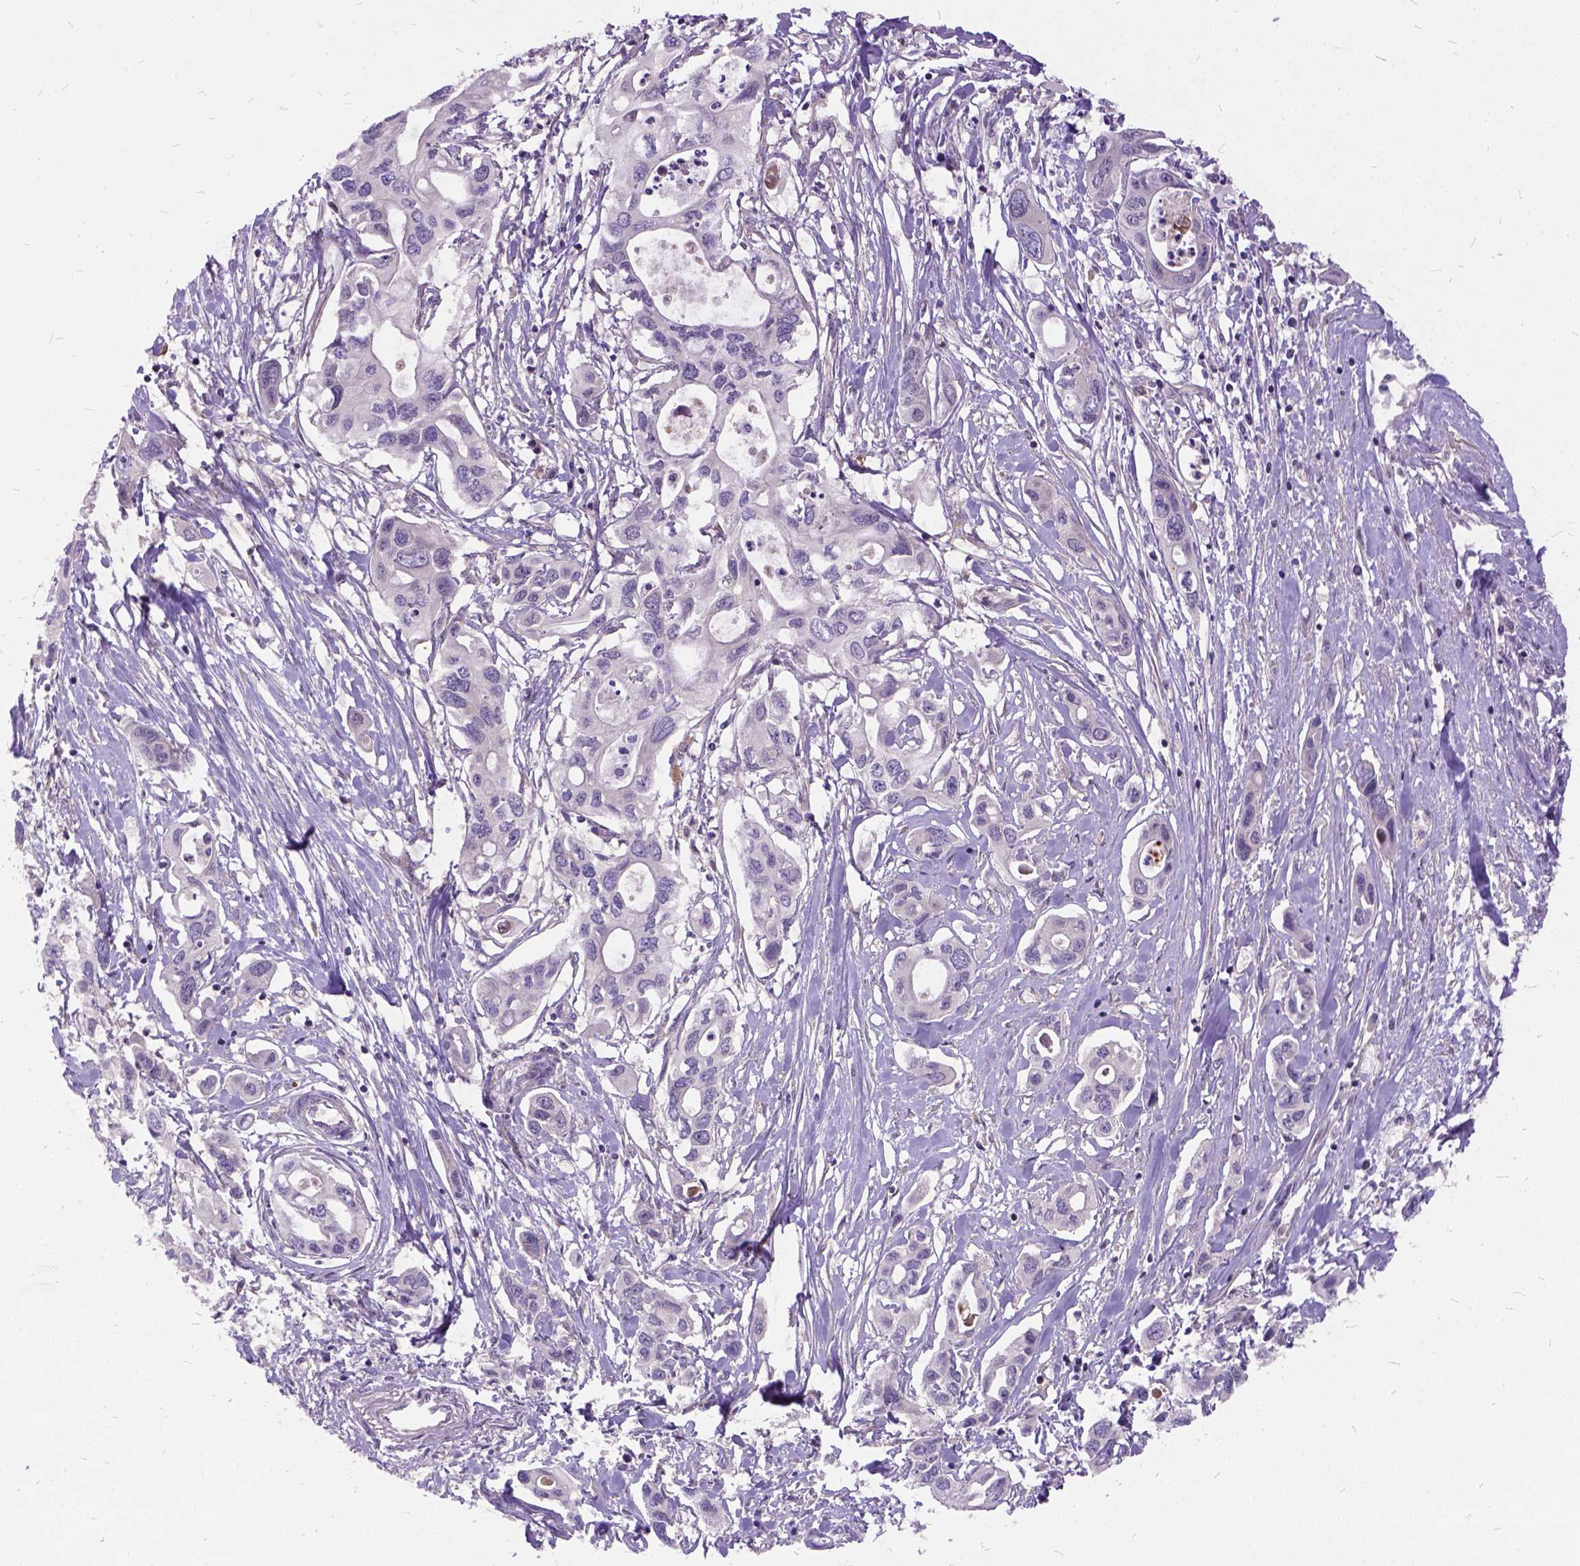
{"staining": {"intensity": "negative", "quantity": "none", "location": "none"}, "tissue": "pancreatic cancer", "cell_type": "Tumor cells", "image_type": "cancer", "snomed": [{"axis": "morphology", "description": "Adenocarcinoma, NOS"}, {"axis": "topography", "description": "Pancreas"}], "caption": "Image shows no protein positivity in tumor cells of pancreatic adenocarcinoma tissue. Nuclei are stained in blue.", "gene": "ILRUN", "patient": {"sex": "male", "age": 60}}